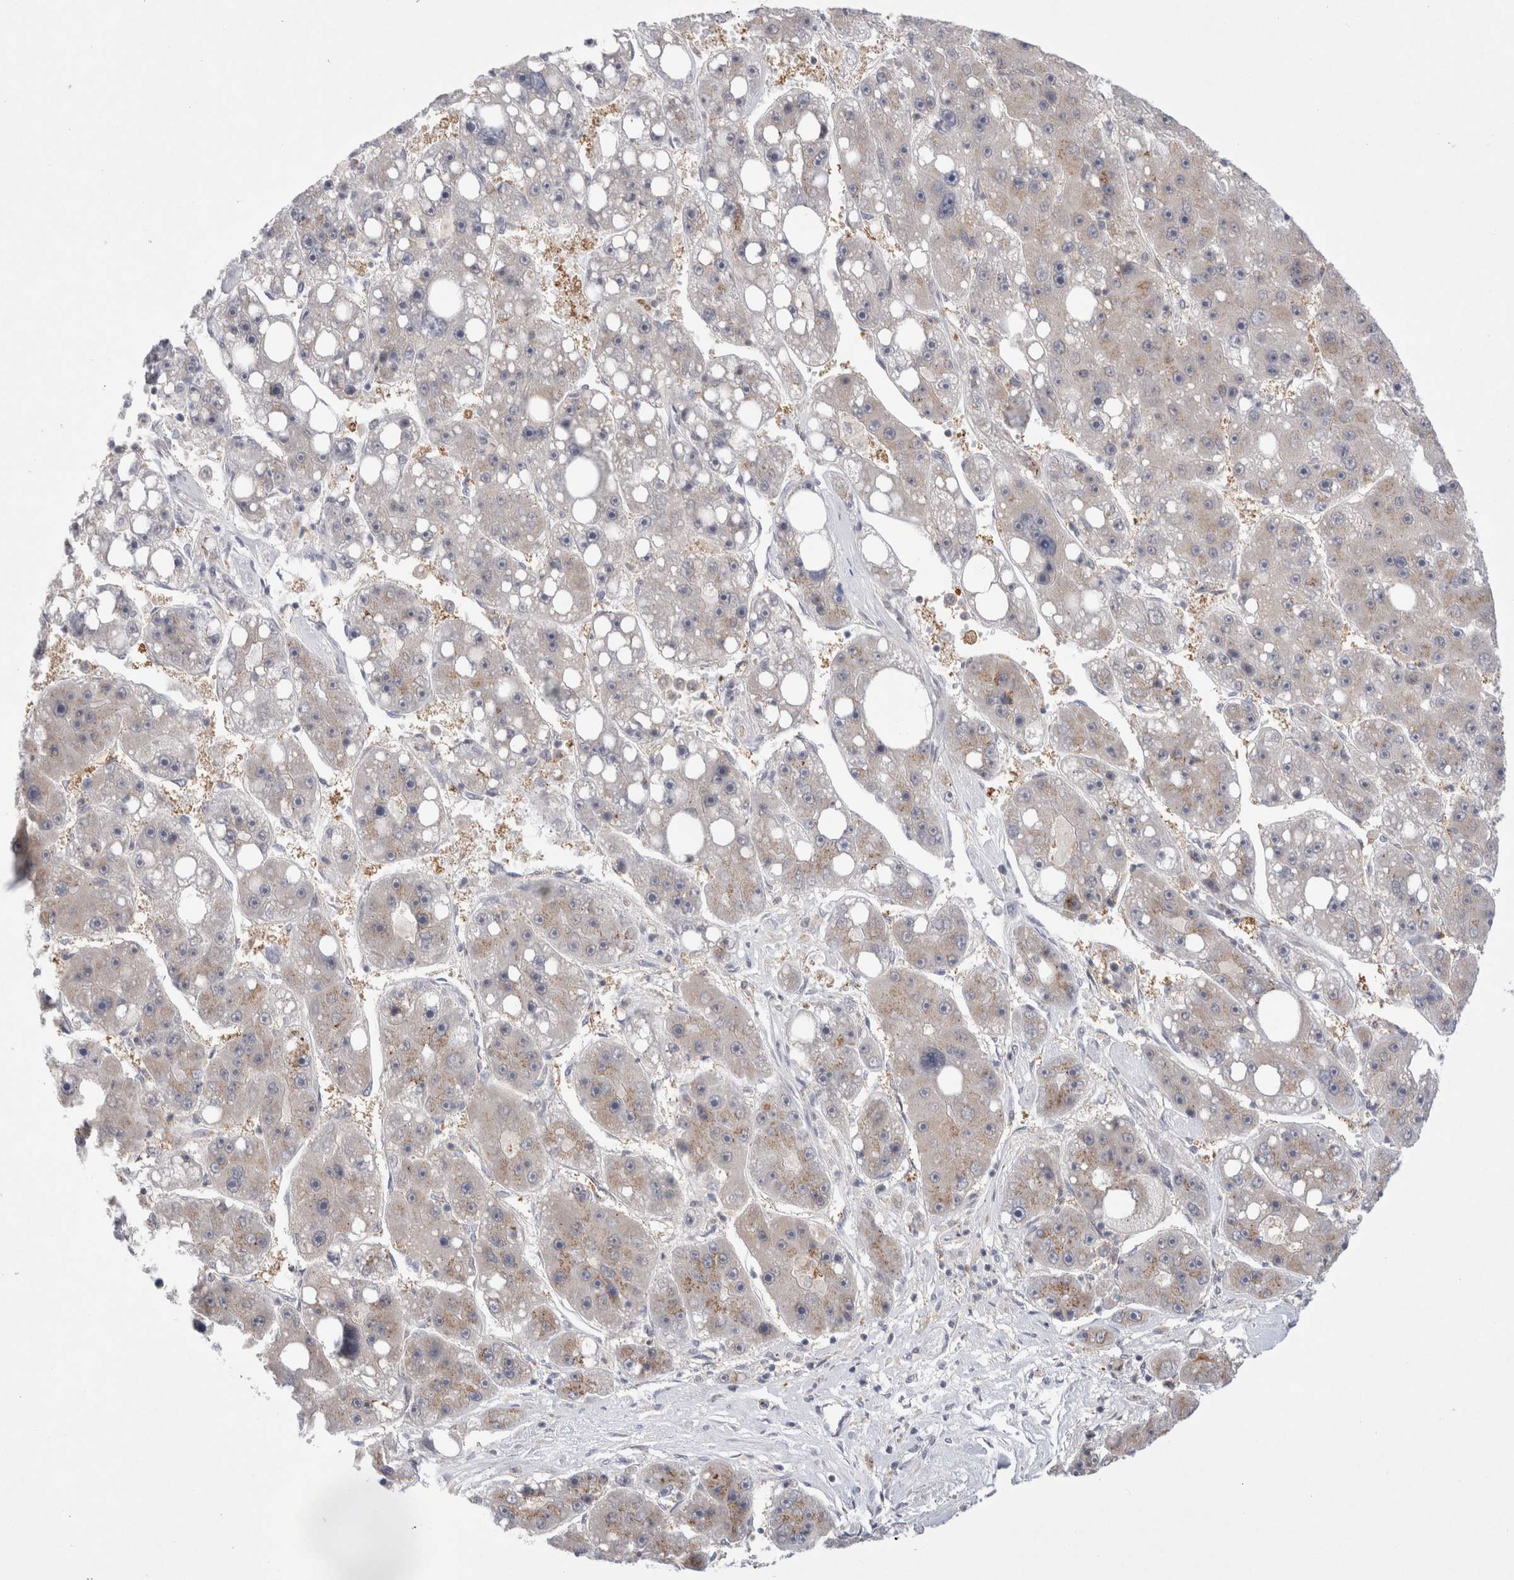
{"staining": {"intensity": "negative", "quantity": "none", "location": "none"}, "tissue": "liver cancer", "cell_type": "Tumor cells", "image_type": "cancer", "snomed": [{"axis": "morphology", "description": "Carcinoma, Hepatocellular, NOS"}, {"axis": "topography", "description": "Liver"}], "caption": "Liver hepatocellular carcinoma stained for a protein using immunohistochemistry demonstrates no staining tumor cells.", "gene": "CERS5", "patient": {"sex": "female", "age": 61}}